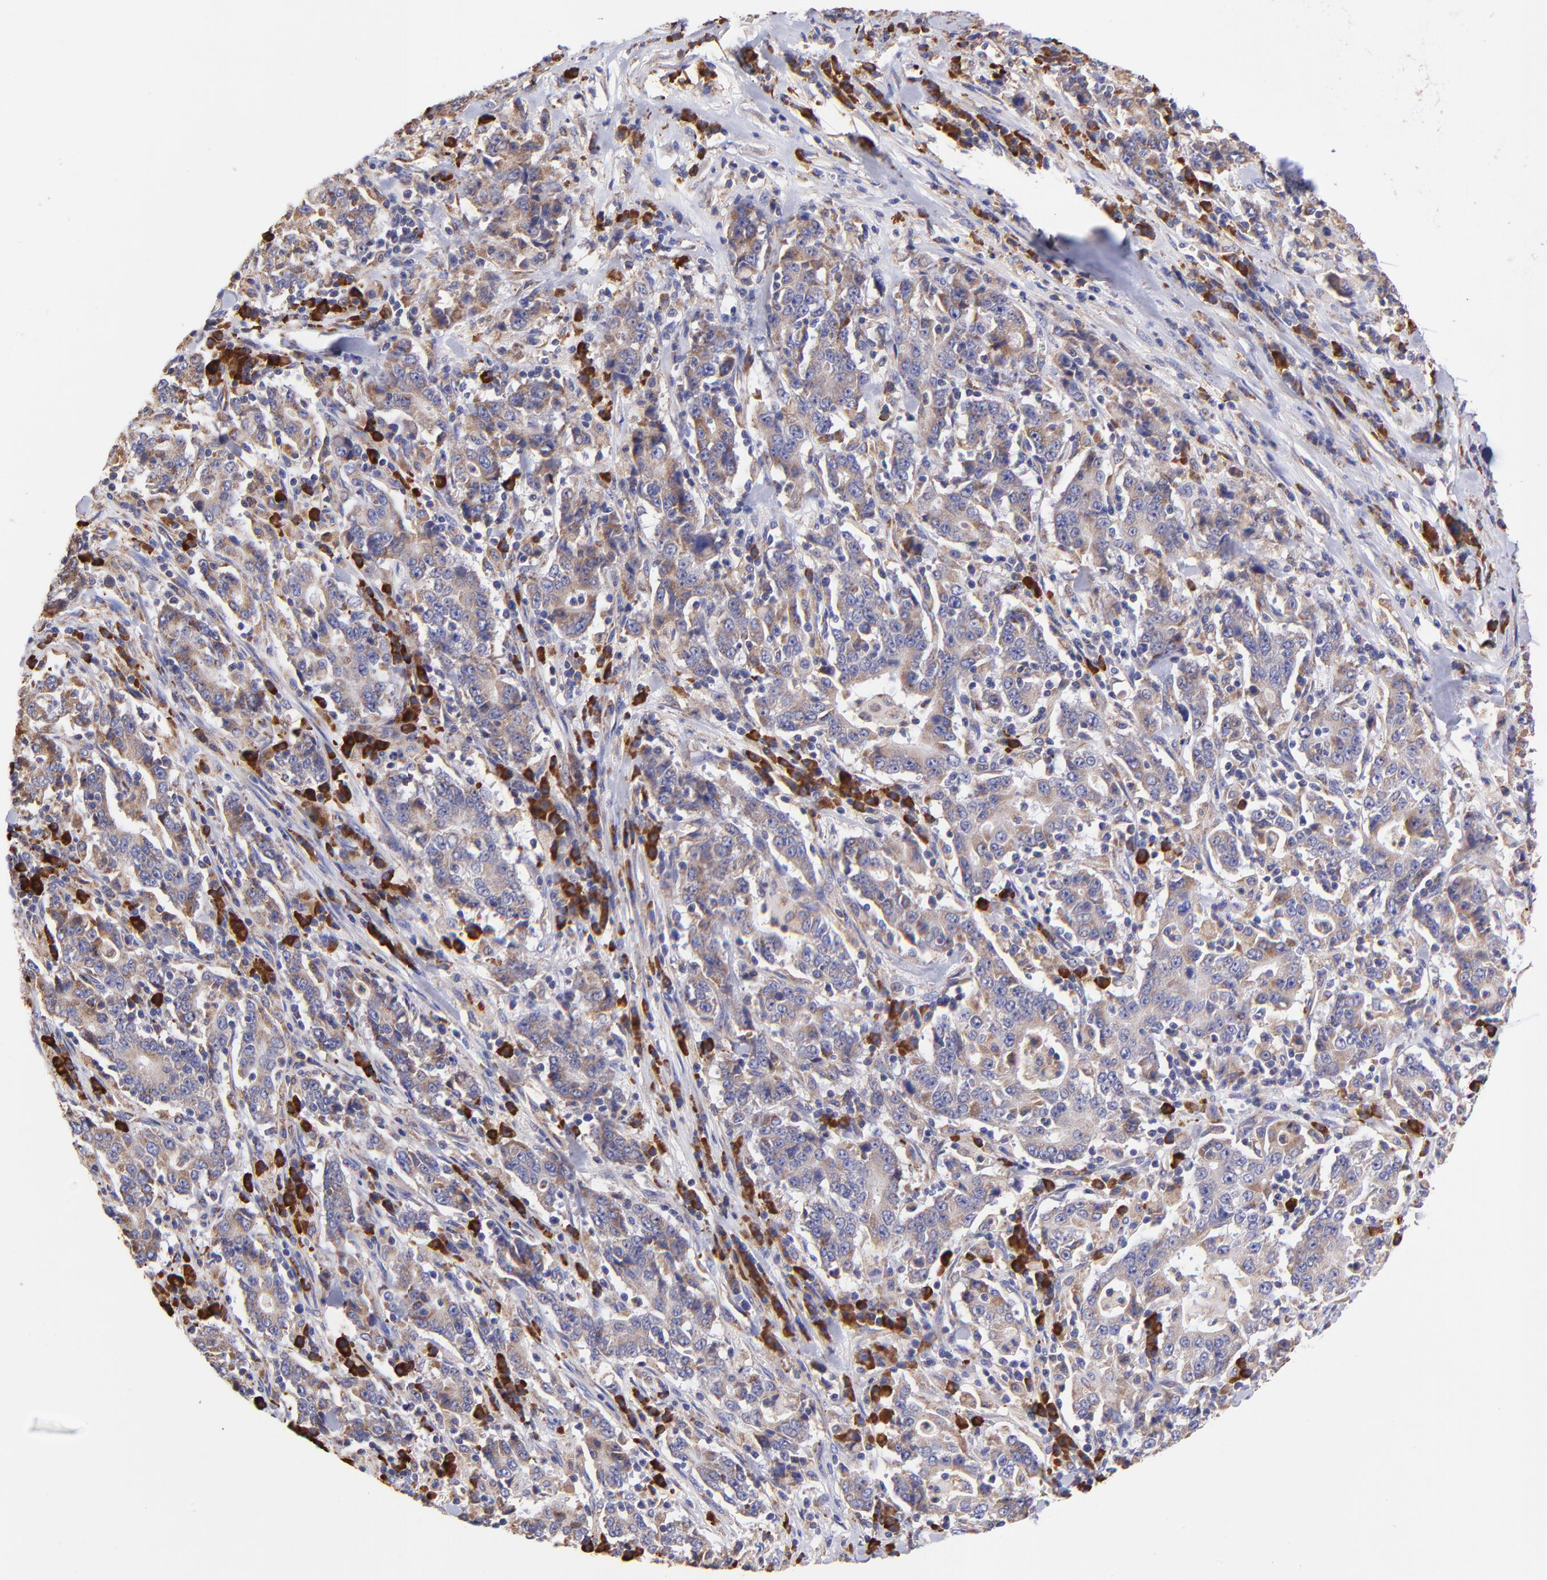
{"staining": {"intensity": "weak", "quantity": ">75%", "location": "cytoplasmic/membranous"}, "tissue": "stomach cancer", "cell_type": "Tumor cells", "image_type": "cancer", "snomed": [{"axis": "morphology", "description": "Normal tissue, NOS"}, {"axis": "morphology", "description": "Adenocarcinoma, NOS"}, {"axis": "topography", "description": "Stomach, upper"}, {"axis": "topography", "description": "Stomach"}], "caption": "There is low levels of weak cytoplasmic/membranous staining in tumor cells of stomach cancer (adenocarcinoma), as demonstrated by immunohistochemical staining (brown color).", "gene": "PREX1", "patient": {"sex": "male", "age": 59}}